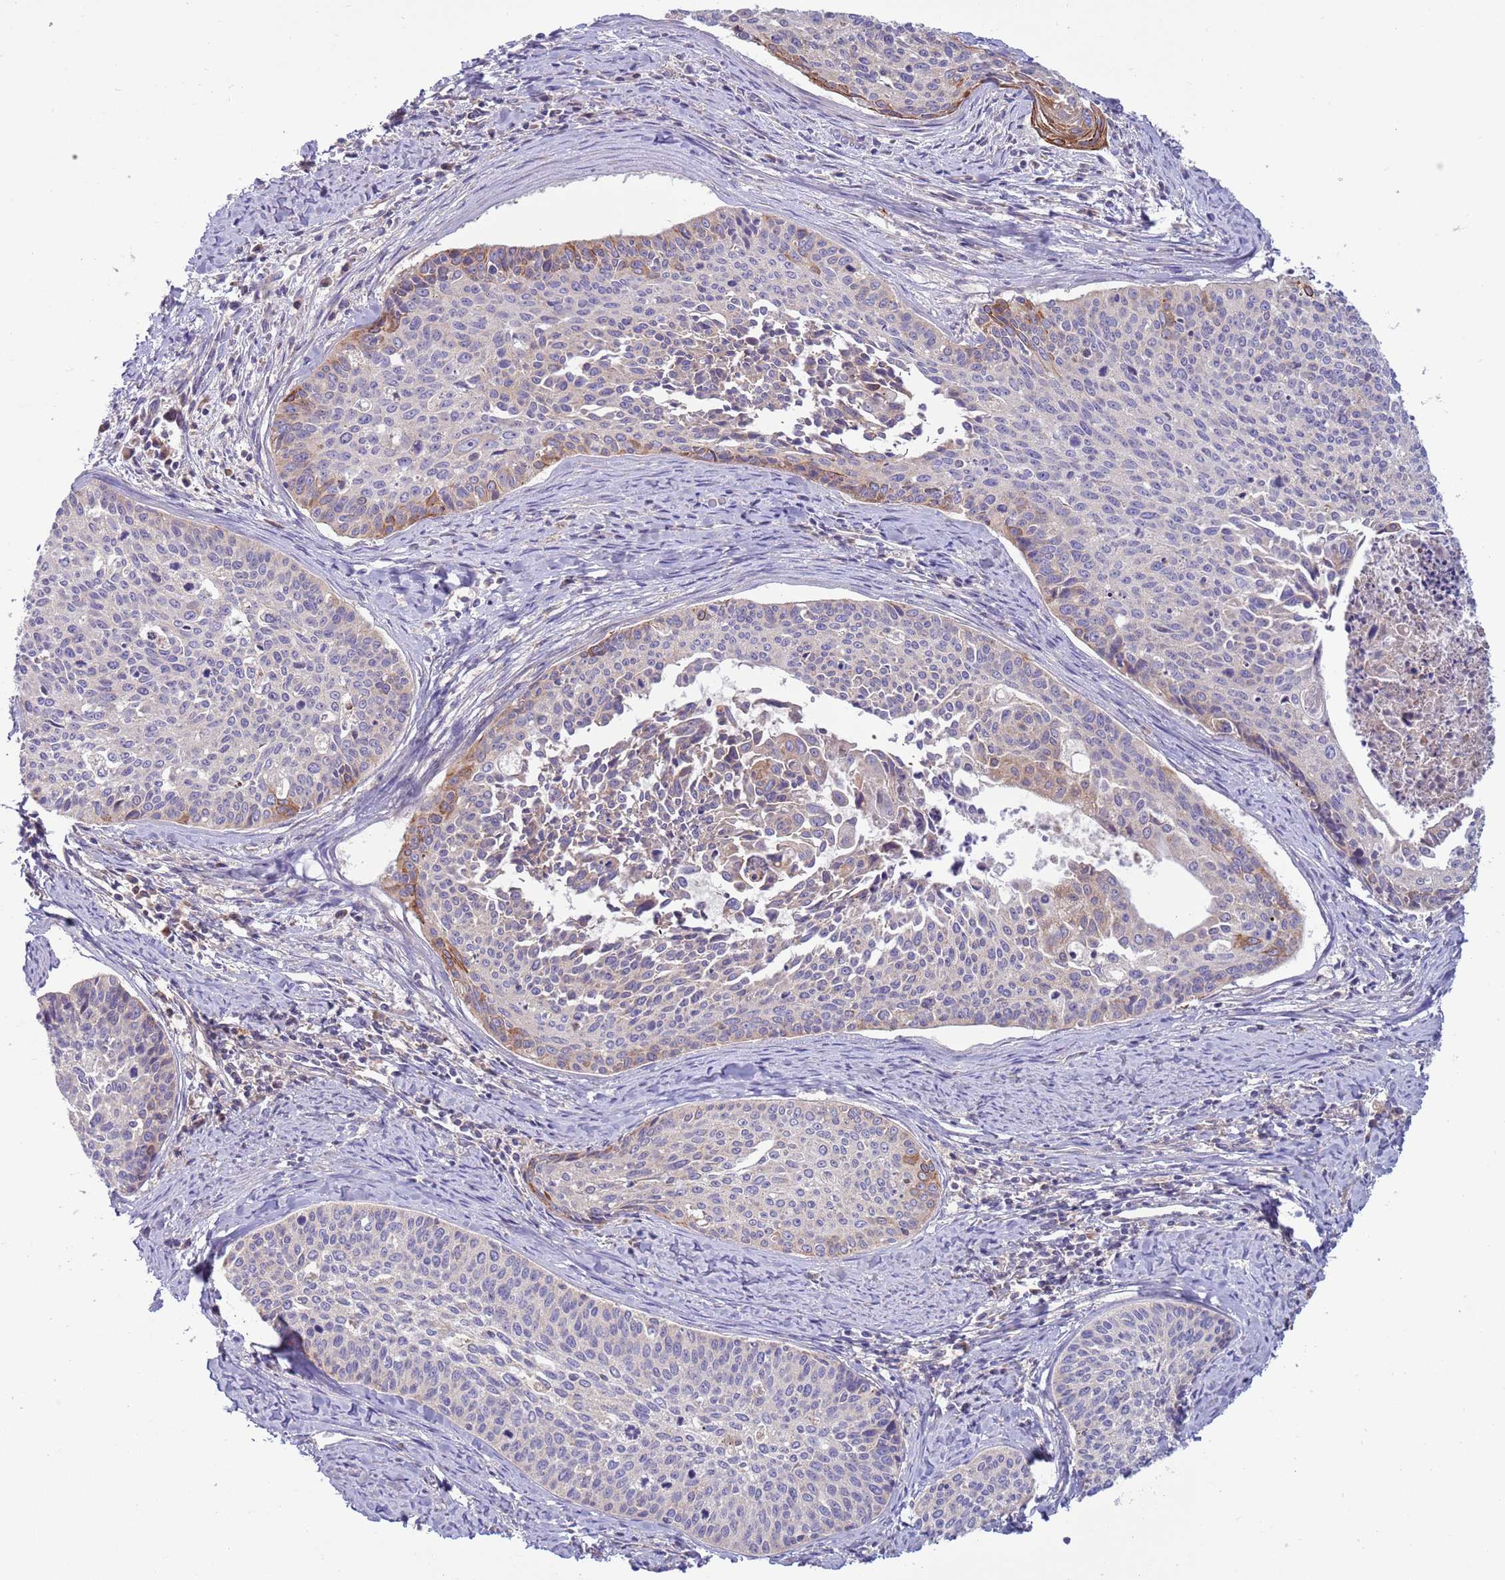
{"staining": {"intensity": "moderate", "quantity": "<25%", "location": "cytoplasmic/membranous"}, "tissue": "cervical cancer", "cell_type": "Tumor cells", "image_type": "cancer", "snomed": [{"axis": "morphology", "description": "Squamous cell carcinoma, NOS"}, {"axis": "topography", "description": "Cervix"}], "caption": "Tumor cells demonstrate moderate cytoplasmic/membranous positivity in approximately <25% of cells in squamous cell carcinoma (cervical).", "gene": "UQCRQ", "patient": {"sex": "female", "age": 55}}